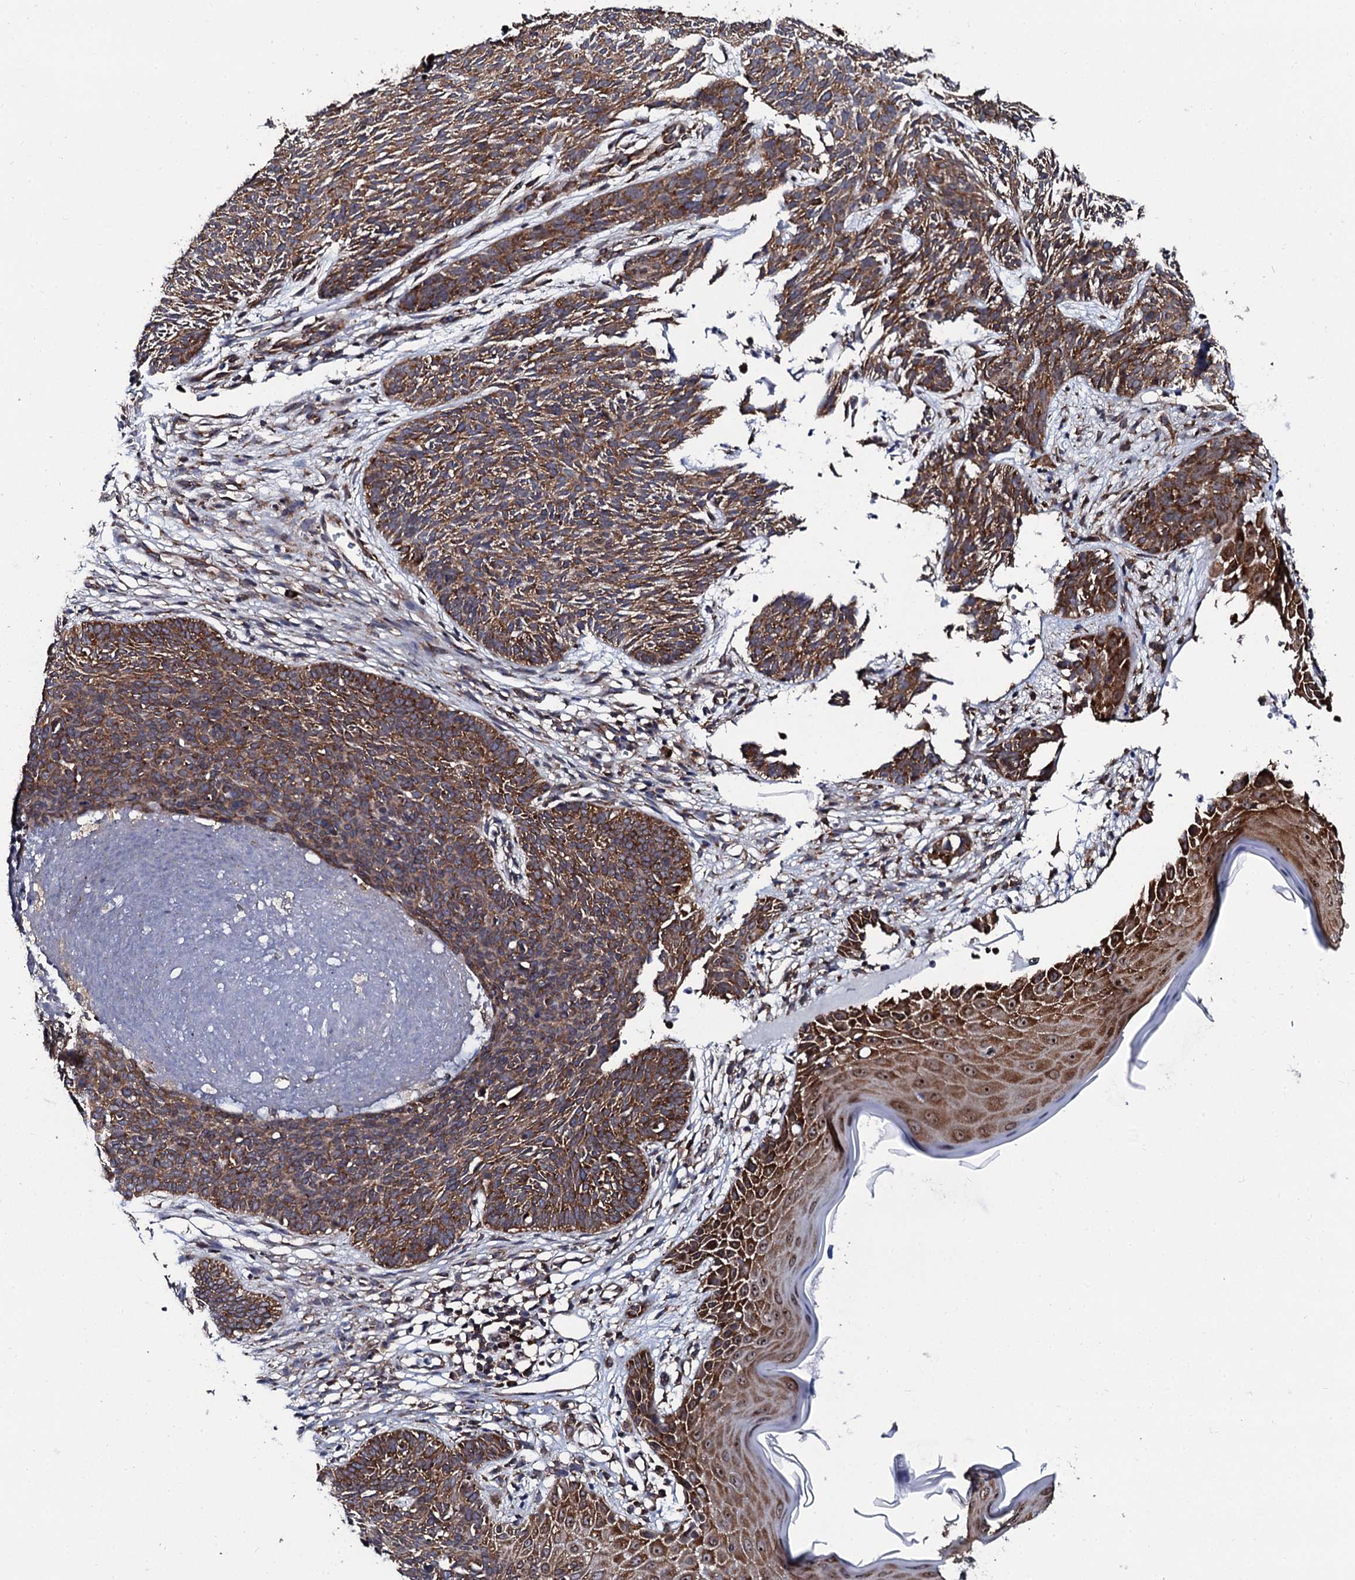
{"staining": {"intensity": "moderate", "quantity": ">75%", "location": "cytoplasmic/membranous"}, "tissue": "skin cancer", "cell_type": "Tumor cells", "image_type": "cancer", "snomed": [{"axis": "morphology", "description": "Basal cell carcinoma"}, {"axis": "topography", "description": "Skin"}], "caption": "DAB (3,3'-diaminobenzidine) immunohistochemical staining of human skin cancer (basal cell carcinoma) exhibits moderate cytoplasmic/membranous protein staining in approximately >75% of tumor cells.", "gene": "SPTY2D1", "patient": {"sex": "female", "age": 66}}